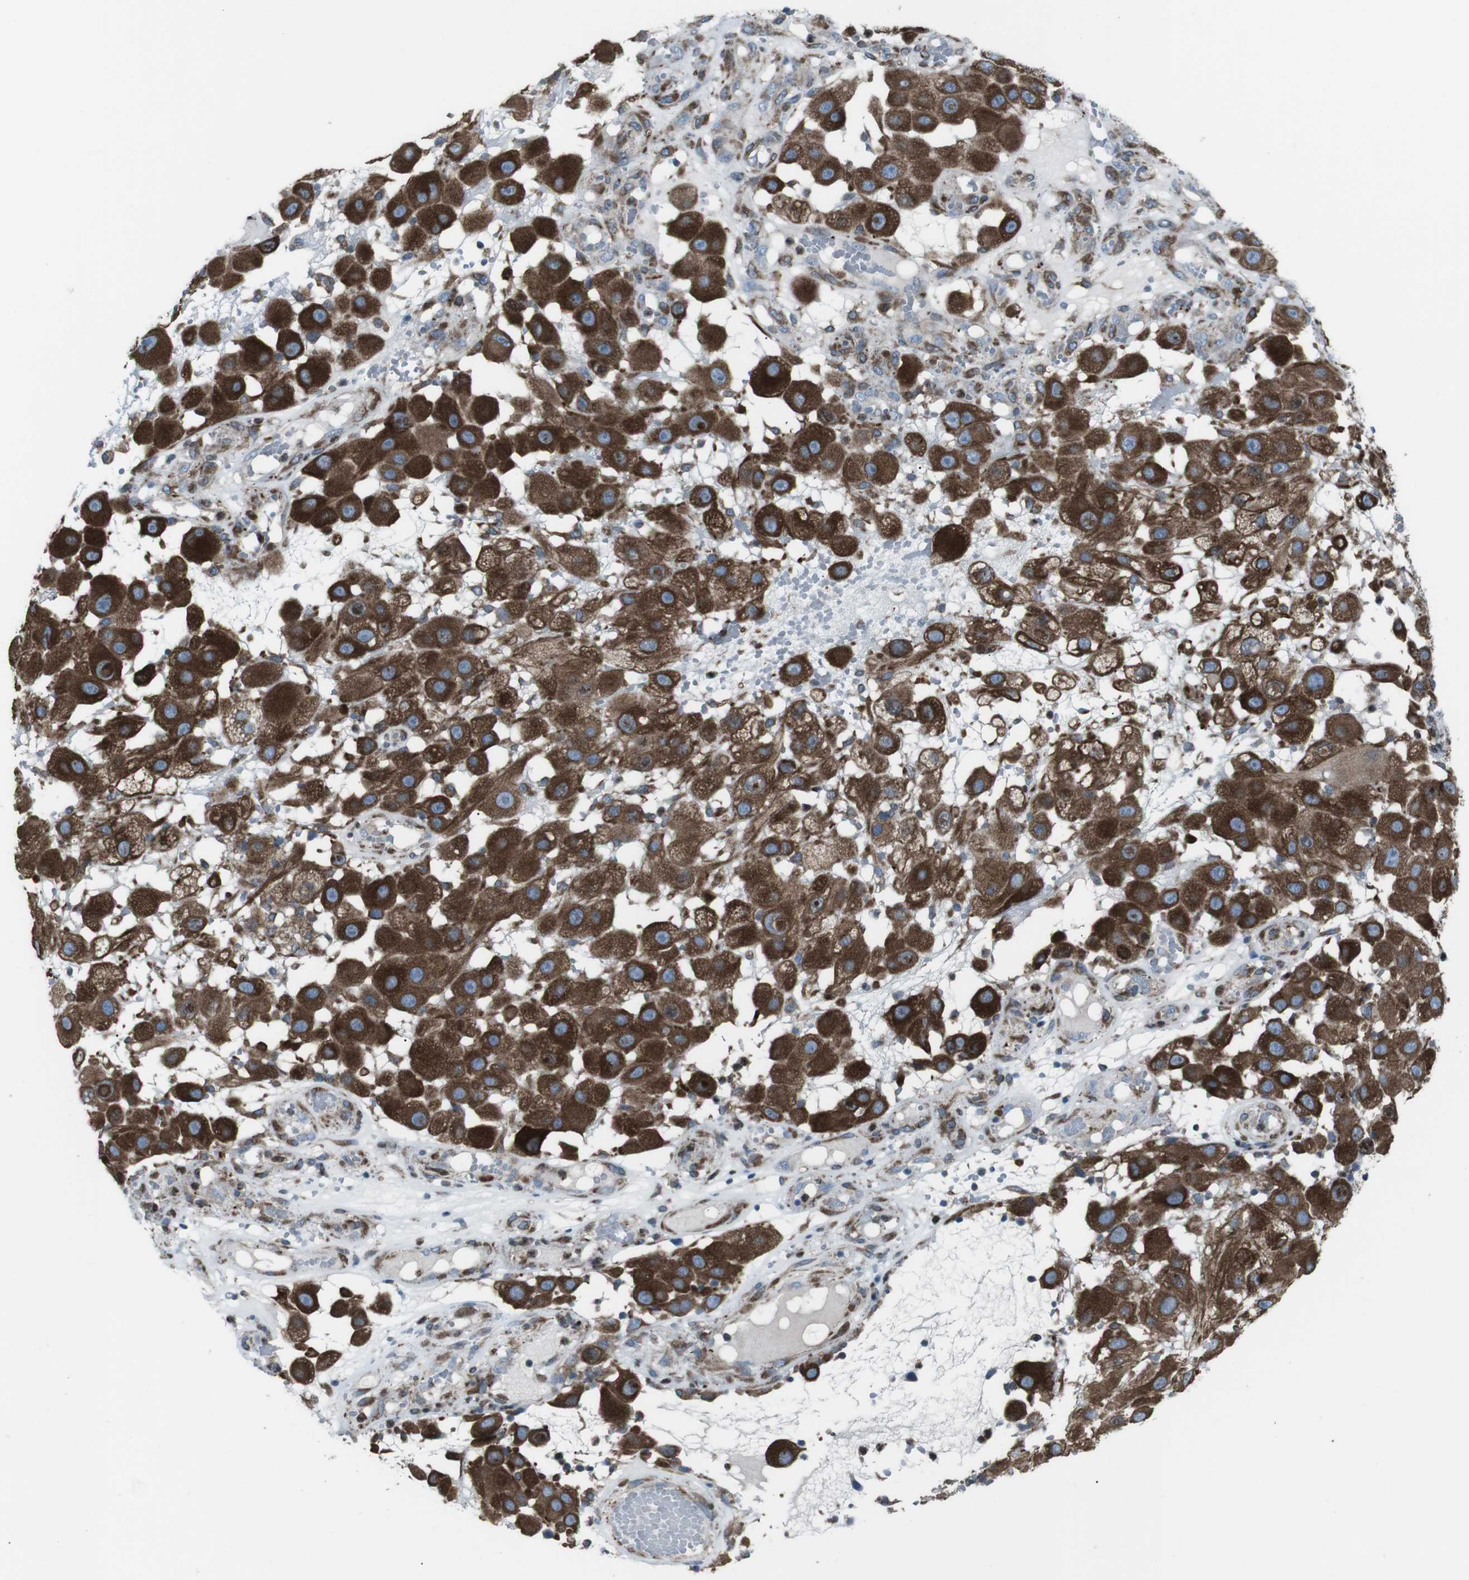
{"staining": {"intensity": "strong", "quantity": ">75%", "location": "cytoplasmic/membranous"}, "tissue": "melanoma", "cell_type": "Tumor cells", "image_type": "cancer", "snomed": [{"axis": "morphology", "description": "Malignant melanoma, NOS"}, {"axis": "topography", "description": "Skin"}], "caption": "Melanoma stained with immunohistochemistry reveals strong cytoplasmic/membranous staining in approximately >75% of tumor cells. The staining was performed using DAB, with brown indicating positive protein expression. Nuclei are stained blue with hematoxylin.", "gene": "LNPK", "patient": {"sex": "female", "age": 81}}